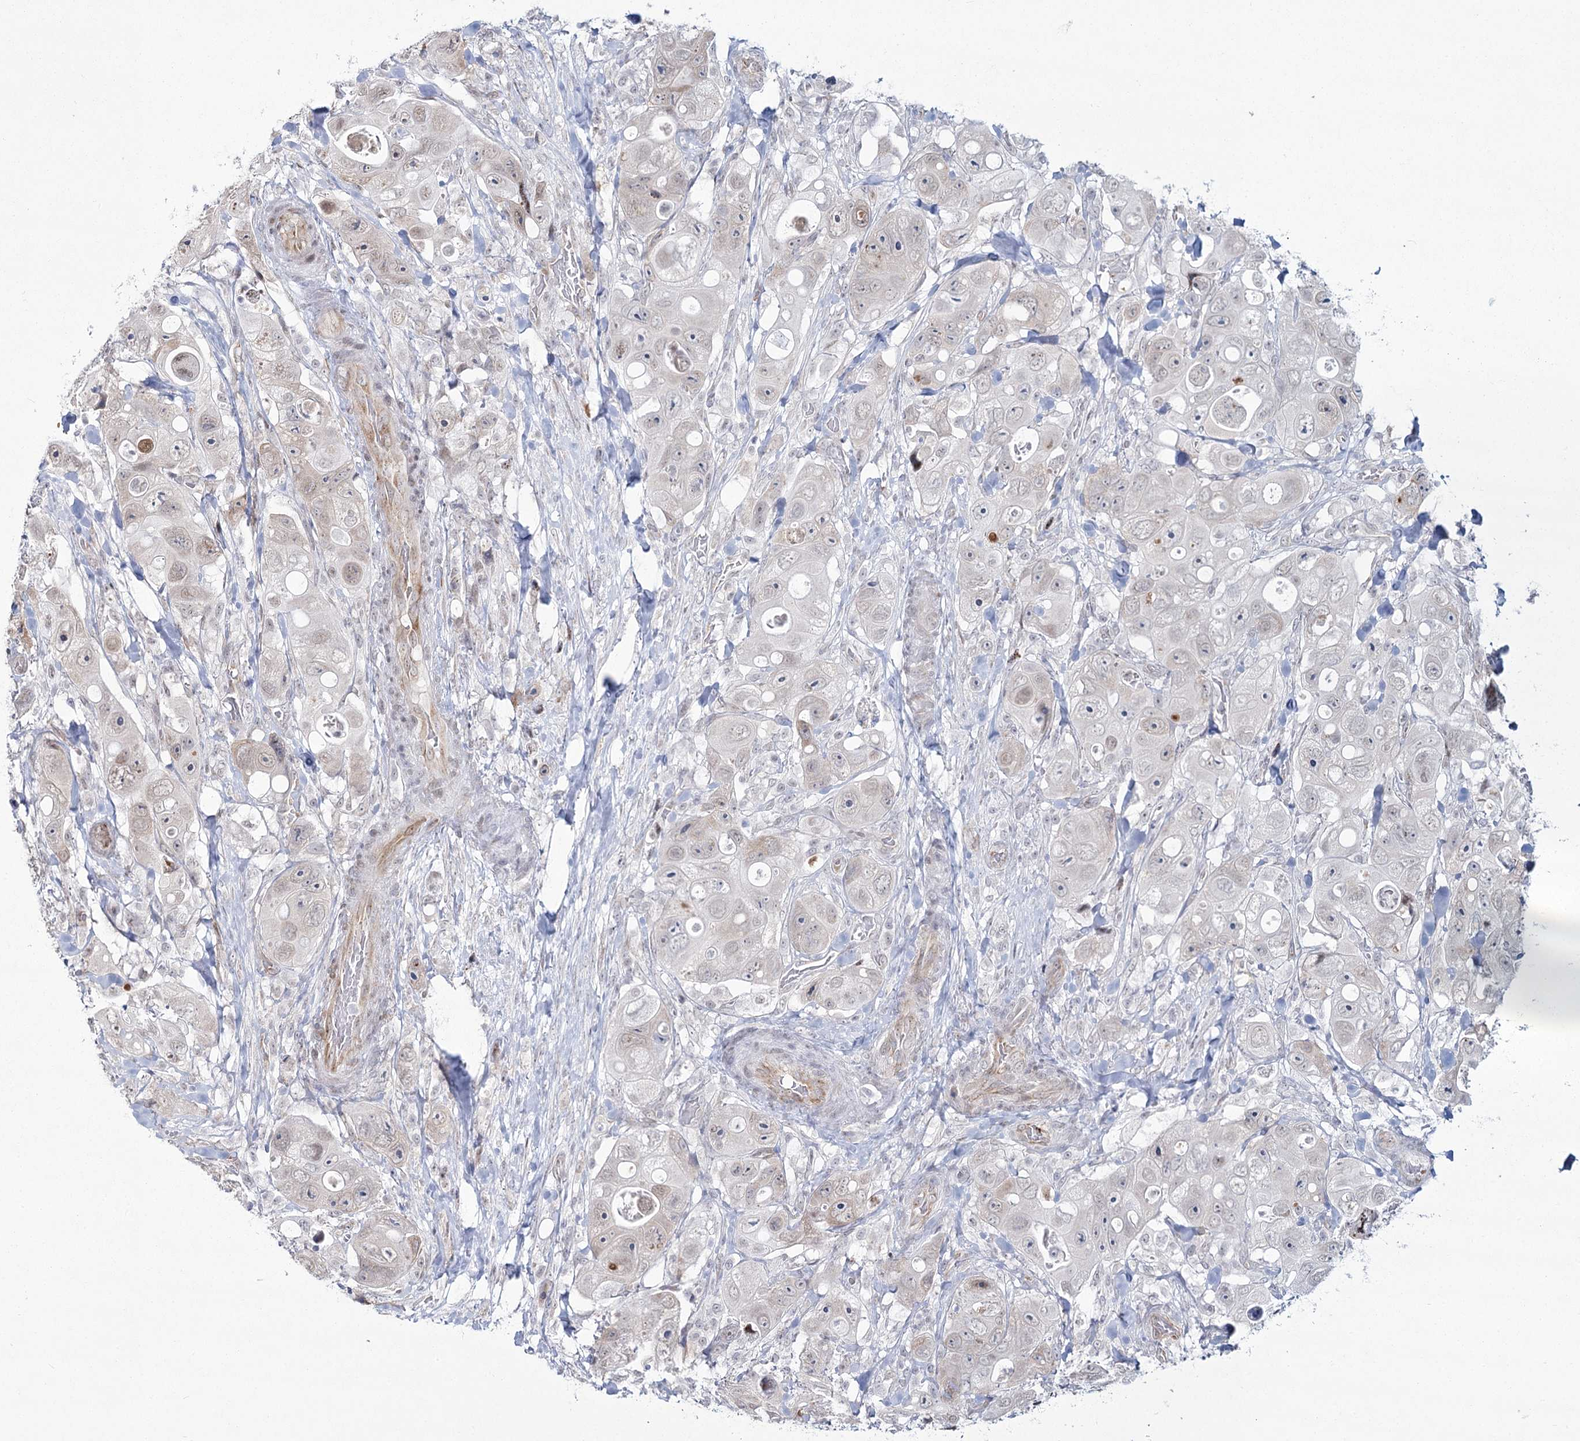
{"staining": {"intensity": "weak", "quantity": "<25%", "location": "nuclear"}, "tissue": "colorectal cancer", "cell_type": "Tumor cells", "image_type": "cancer", "snomed": [{"axis": "morphology", "description": "Adenocarcinoma, NOS"}, {"axis": "topography", "description": "Colon"}], "caption": "This photomicrograph is of colorectal cancer stained with IHC to label a protein in brown with the nuclei are counter-stained blue. There is no expression in tumor cells. (DAB (3,3'-diaminobenzidine) IHC, high magnification).", "gene": "YBX3", "patient": {"sex": "female", "age": 46}}